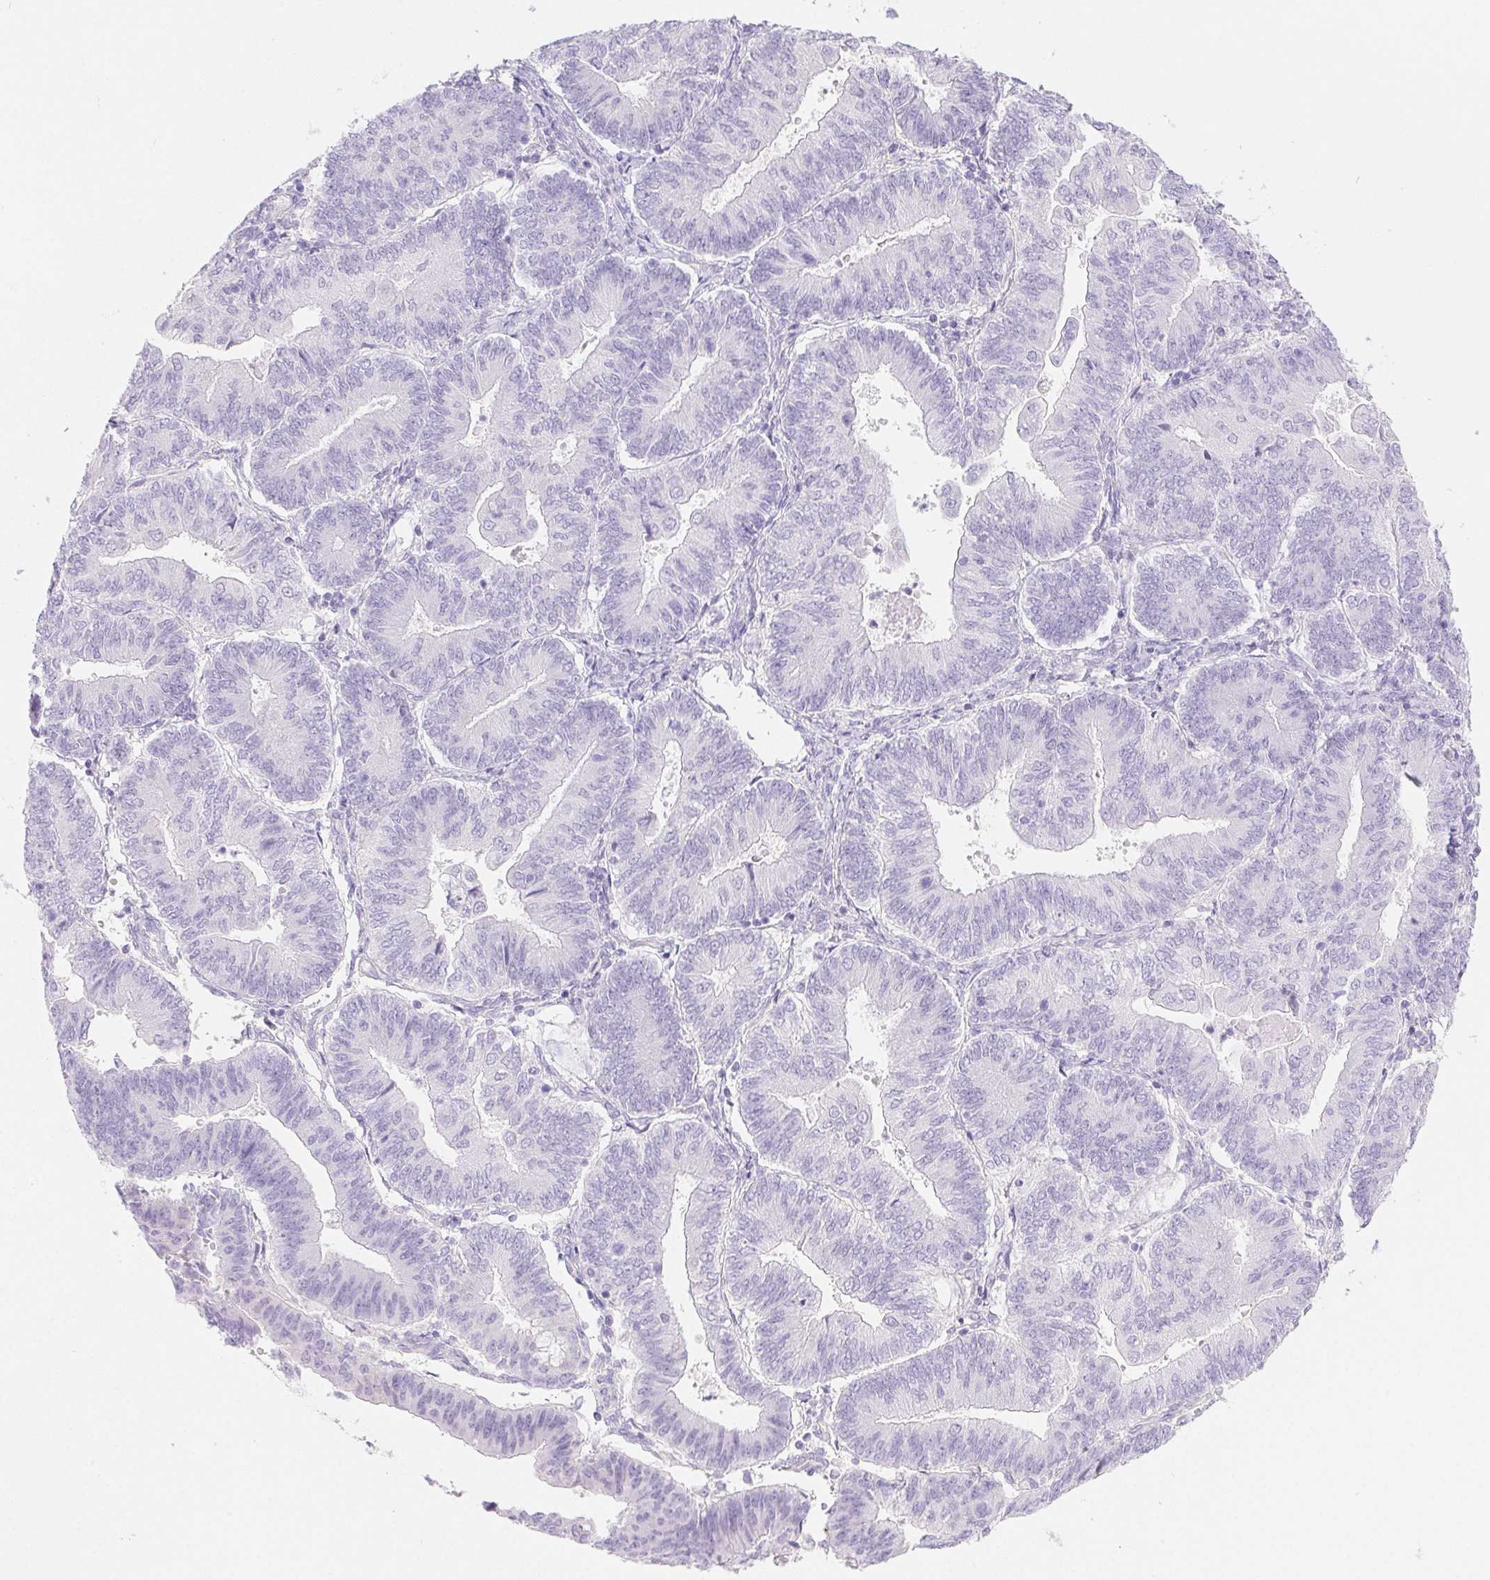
{"staining": {"intensity": "negative", "quantity": "none", "location": "none"}, "tissue": "endometrial cancer", "cell_type": "Tumor cells", "image_type": "cancer", "snomed": [{"axis": "morphology", "description": "Adenocarcinoma, NOS"}, {"axis": "topography", "description": "Endometrium"}], "caption": "Immunohistochemistry micrograph of neoplastic tissue: adenocarcinoma (endometrial) stained with DAB displays no significant protein expression in tumor cells.", "gene": "PNLIP", "patient": {"sex": "female", "age": 65}}